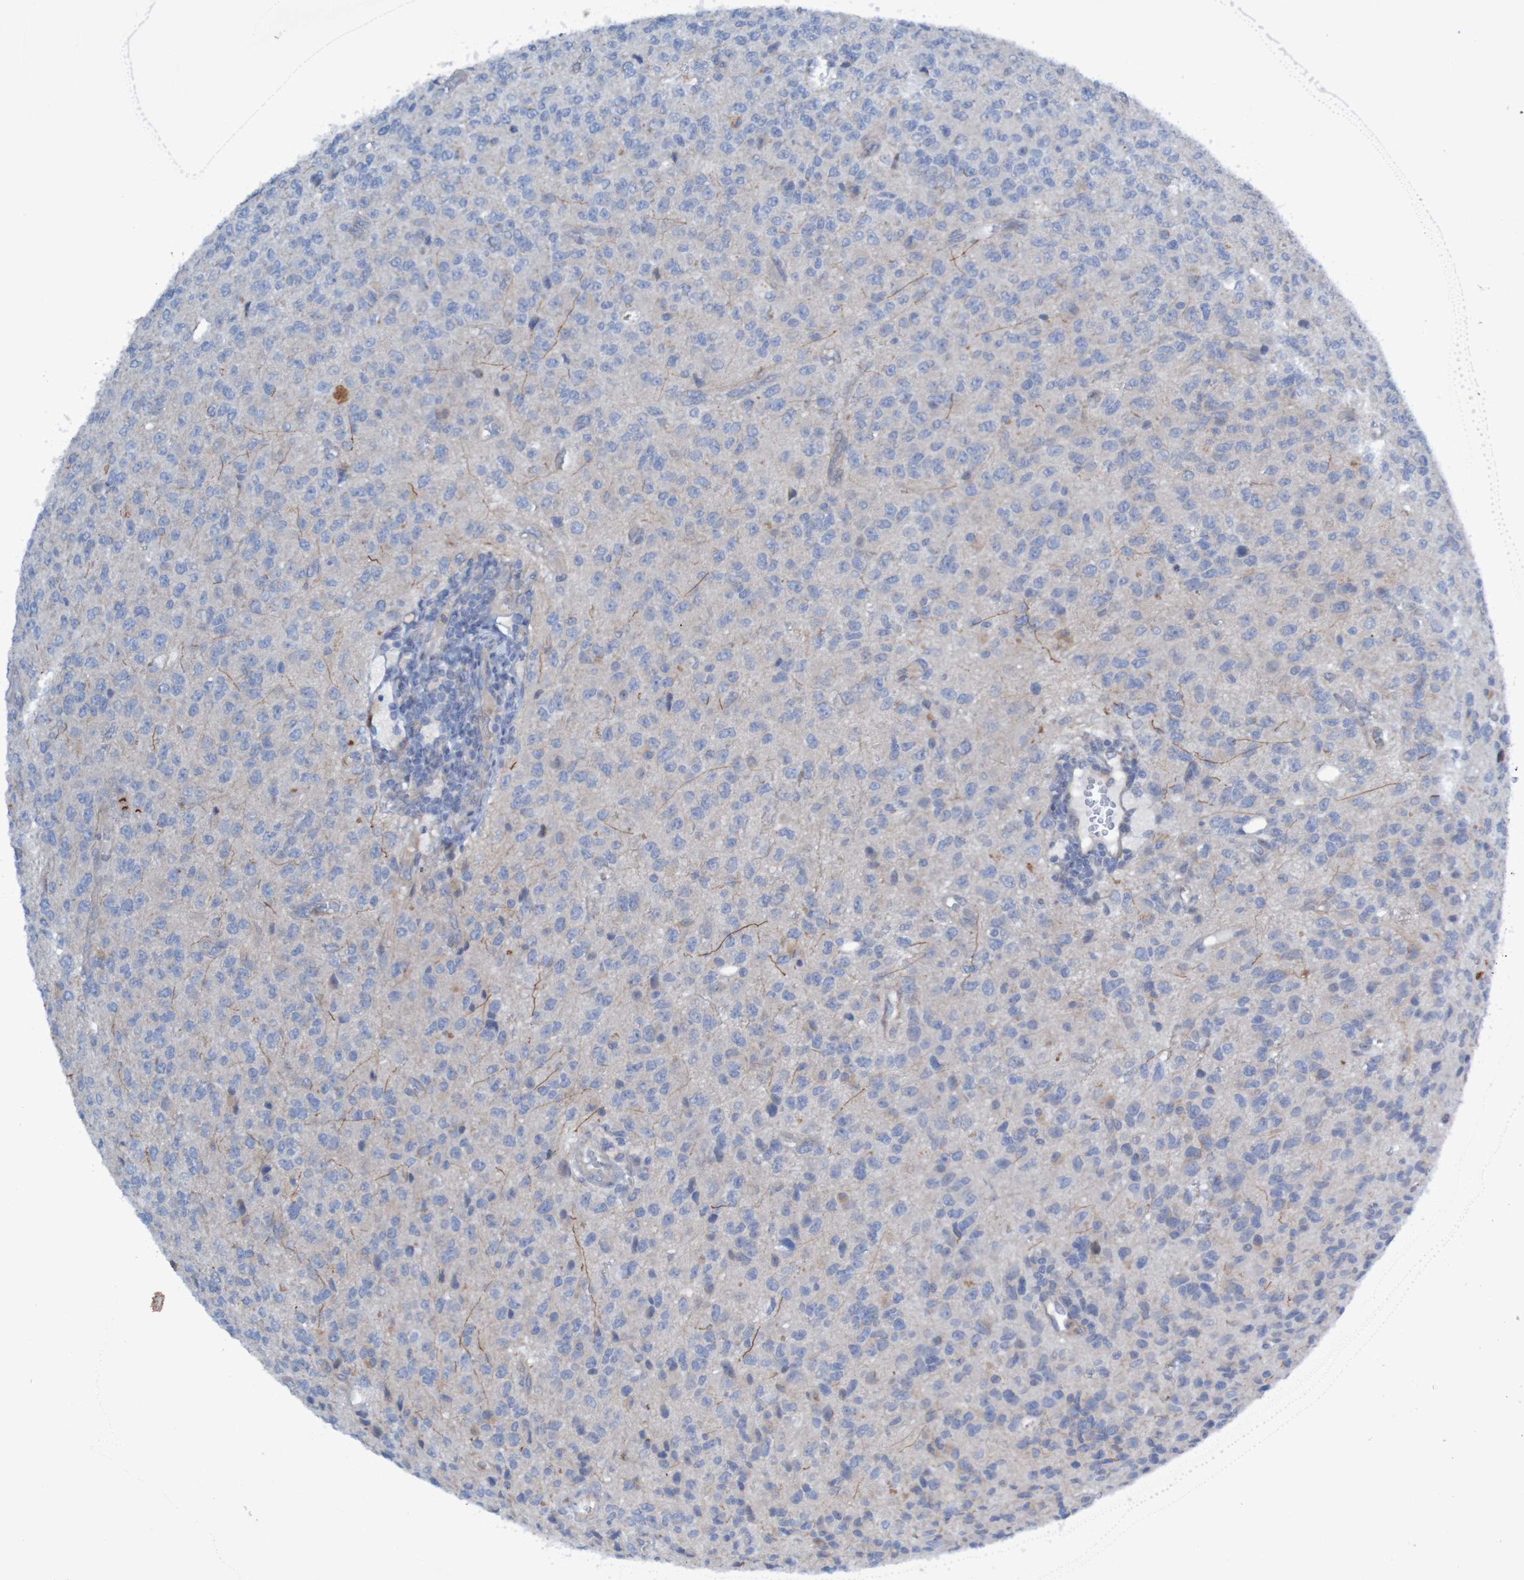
{"staining": {"intensity": "negative", "quantity": "none", "location": "none"}, "tissue": "glioma", "cell_type": "Tumor cells", "image_type": "cancer", "snomed": [{"axis": "morphology", "description": "Glioma, malignant, High grade"}, {"axis": "topography", "description": "pancreas cauda"}], "caption": "A histopathology image of human high-grade glioma (malignant) is negative for staining in tumor cells. (DAB (3,3'-diaminobenzidine) IHC visualized using brightfield microscopy, high magnification).", "gene": "ANGPT4", "patient": {"sex": "male", "age": 60}}